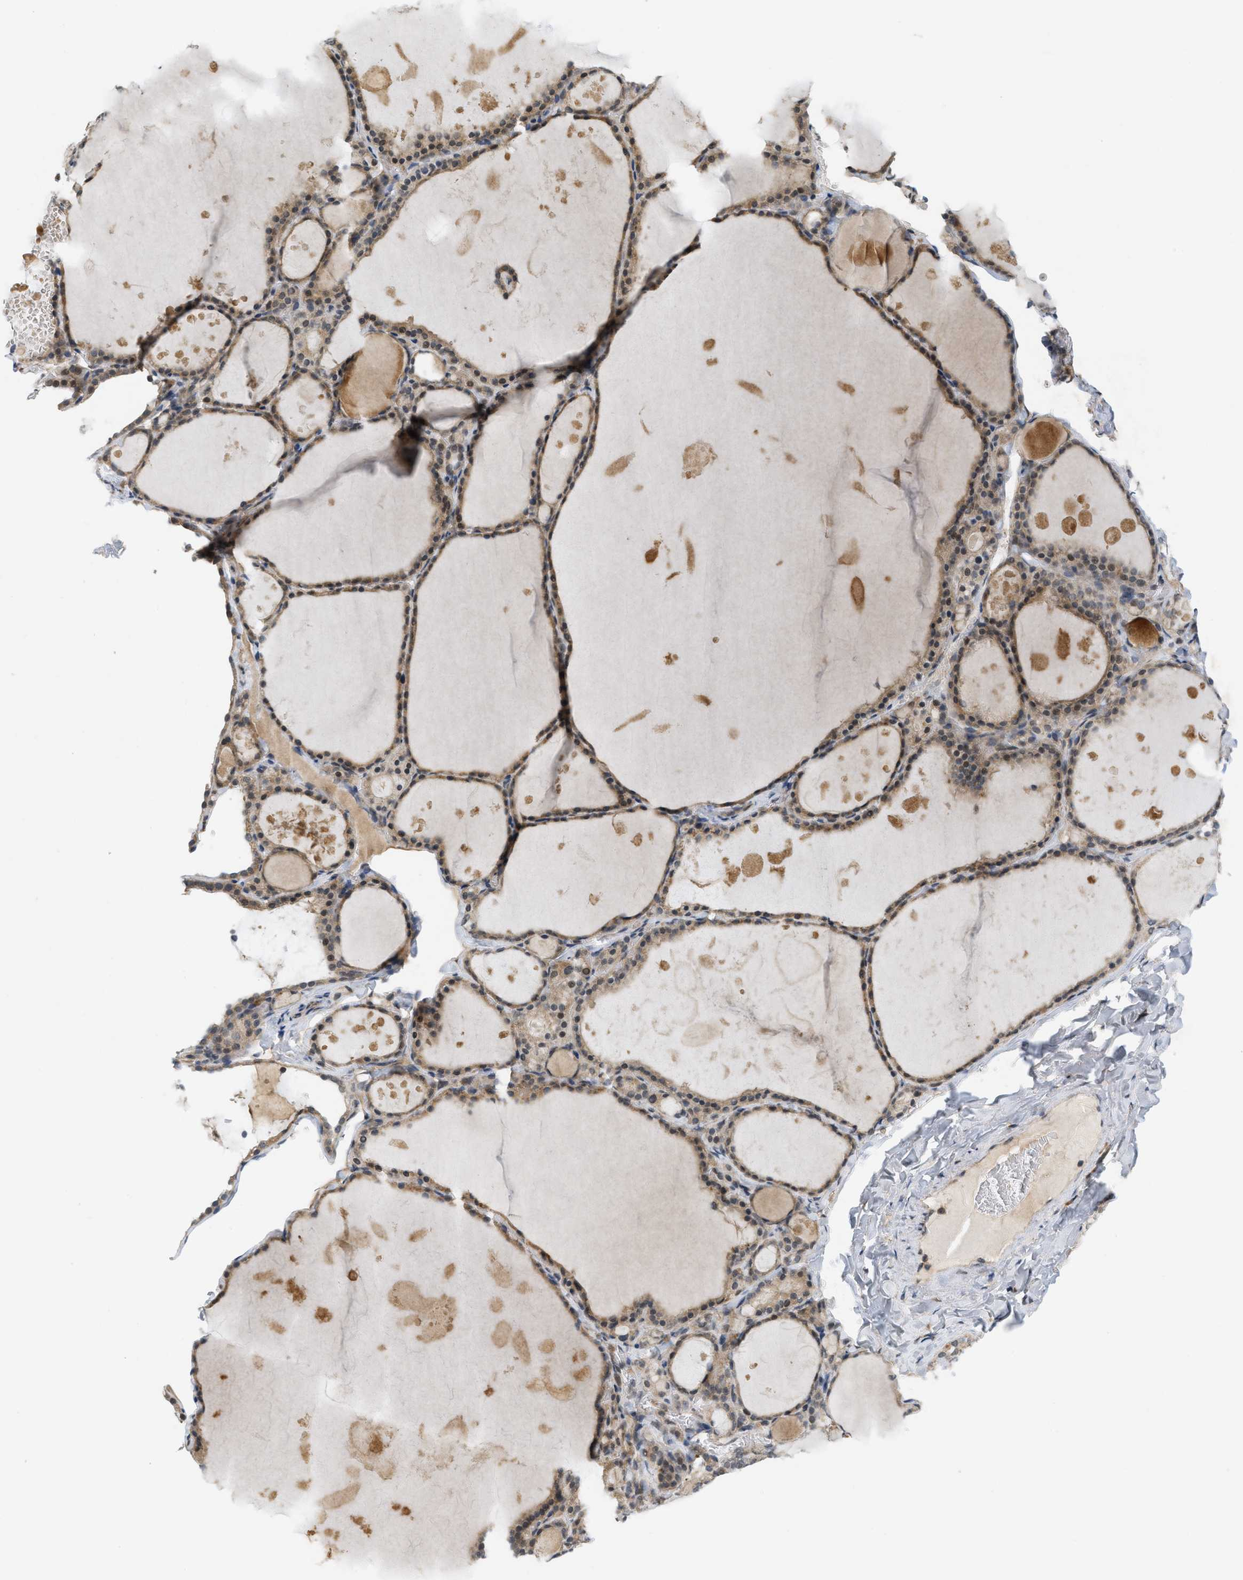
{"staining": {"intensity": "moderate", "quantity": ">75%", "location": "cytoplasmic/membranous,nuclear"}, "tissue": "thyroid gland", "cell_type": "Glandular cells", "image_type": "normal", "snomed": [{"axis": "morphology", "description": "Normal tissue, NOS"}, {"axis": "topography", "description": "Thyroid gland"}], "caption": "Glandular cells show medium levels of moderate cytoplasmic/membranous,nuclear positivity in about >75% of cells in normal human thyroid gland. (DAB IHC, brown staining for protein, blue staining for nuclei).", "gene": "PRKD1", "patient": {"sex": "male", "age": 56}}